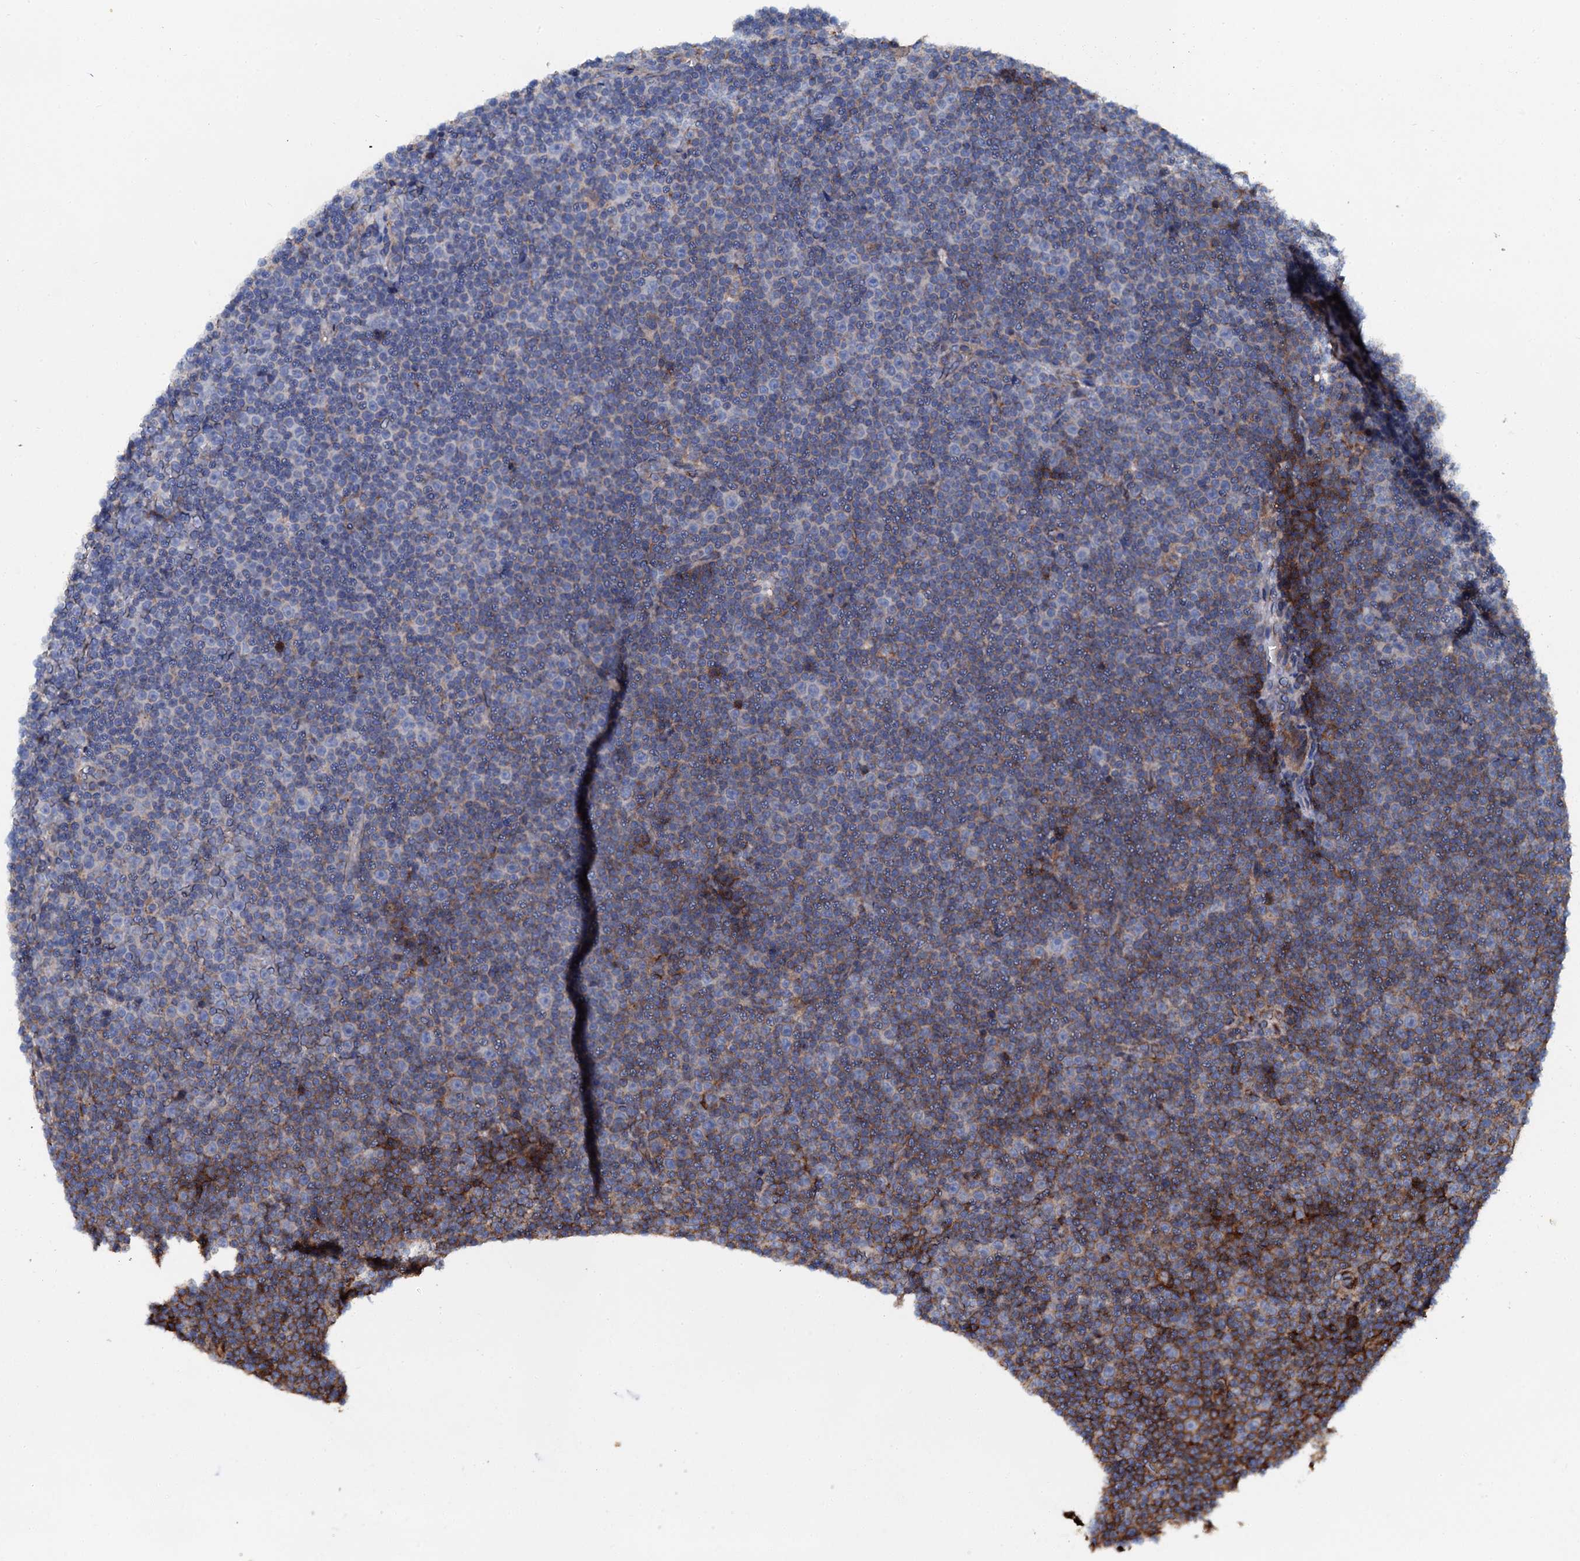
{"staining": {"intensity": "moderate", "quantity": "<25%", "location": "cytoplasmic/membranous"}, "tissue": "lymphoma", "cell_type": "Tumor cells", "image_type": "cancer", "snomed": [{"axis": "morphology", "description": "Malignant lymphoma, non-Hodgkin's type, Low grade"}, {"axis": "topography", "description": "Lymph node"}], "caption": "Protein expression analysis of human malignant lymphoma, non-Hodgkin's type (low-grade) reveals moderate cytoplasmic/membranous positivity in about <25% of tumor cells. The staining is performed using DAB brown chromogen to label protein expression. The nuclei are counter-stained blue using hematoxylin.", "gene": "INTS10", "patient": {"sex": "female", "age": 67}}